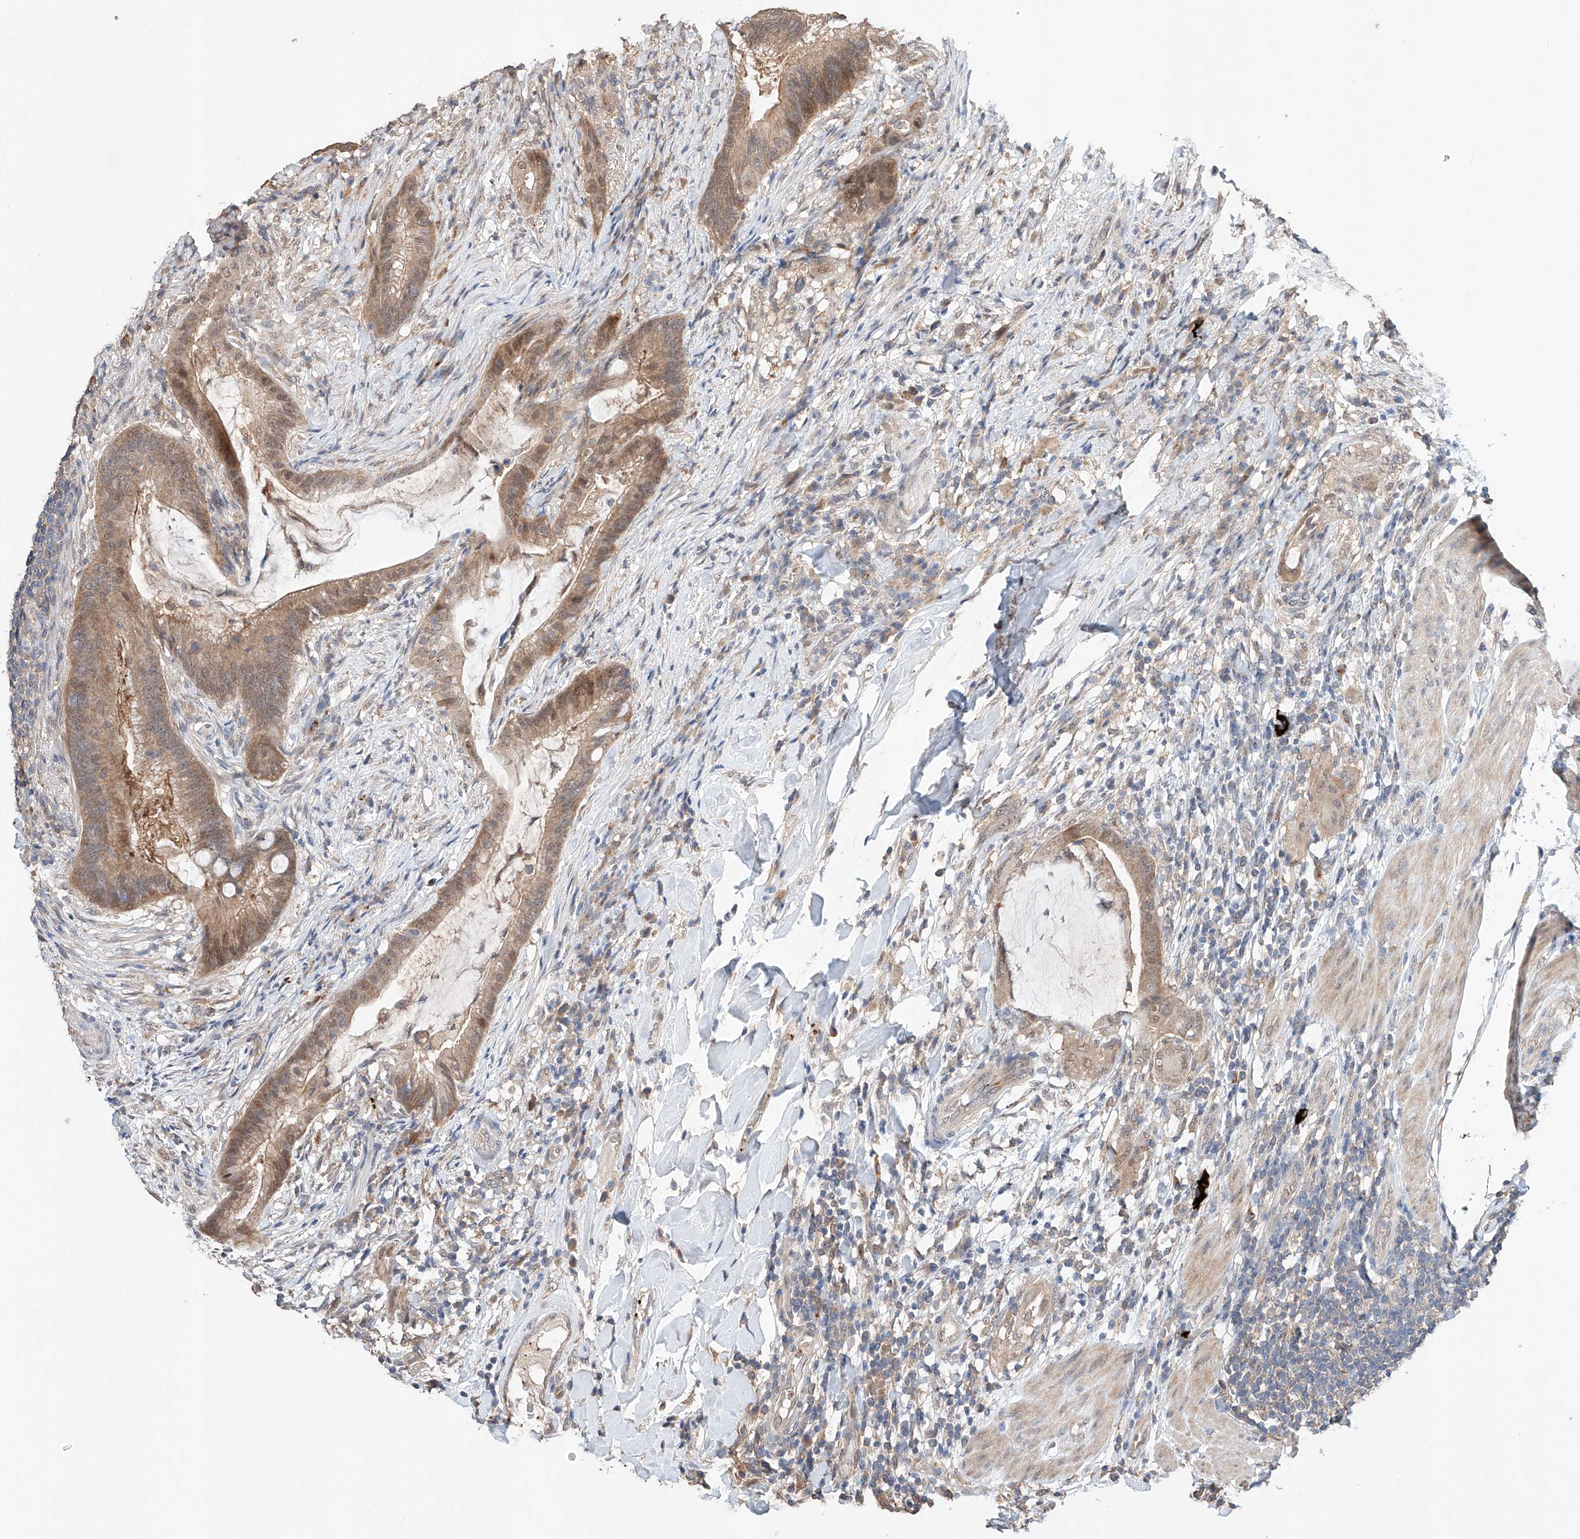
{"staining": {"intensity": "moderate", "quantity": "25%-75%", "location": "cytoplasmic/membranous,nuclear"}, "tissue": "colorectal cancer", "cell_type": "Tumor cells", "image_type": "cancer", "snomed": [{"axis": "morphology", "description": "Adenocarcinoma, NOS"}, {"axis": "topography", "description": "Colon"}], "caption": "This photomicrograph displays colorectal cancer stained with IHC to label a protein in brown. The cytoplasmic/membranous and nuclear of tumor cells show moderate positivity for the protein. Nuclei are counter-stained blue.", "gene": "ZFHX2", "patient": {"sex": "female", "age": 66}}